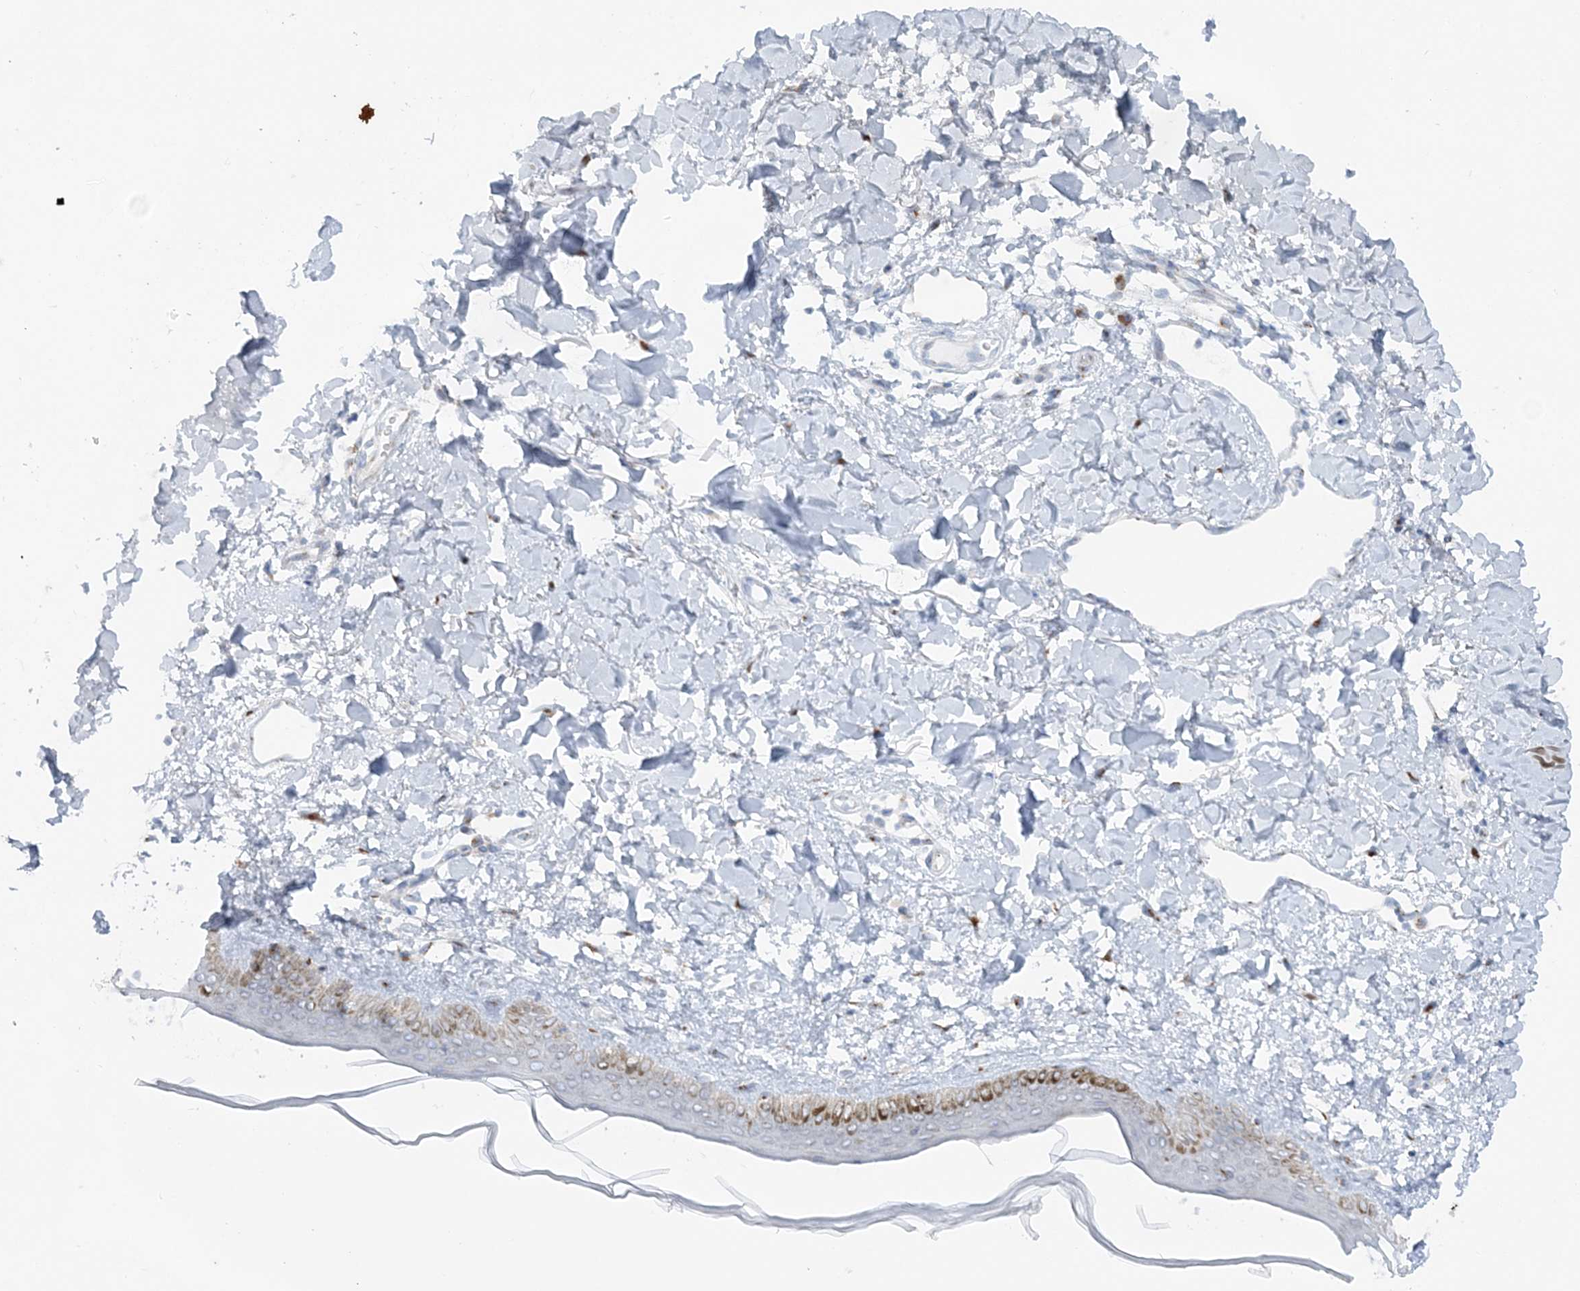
{"staining": {"intensity": "negative", "quantity": "none", "location": "none"}, "tissue": "skin", "cell_type": "Fibroblasts", "image_type": "normal", "snomed": [{"axis": "morphology", "description": "Normal tissue, NOS"}, {"axis": "topography", "description": "Skin"}], "caption": "A histopathology image of human skin is negative for staining in fibroblasts.", "gene": "TMED10", "patient": {"sex": "female", "age": 58}}